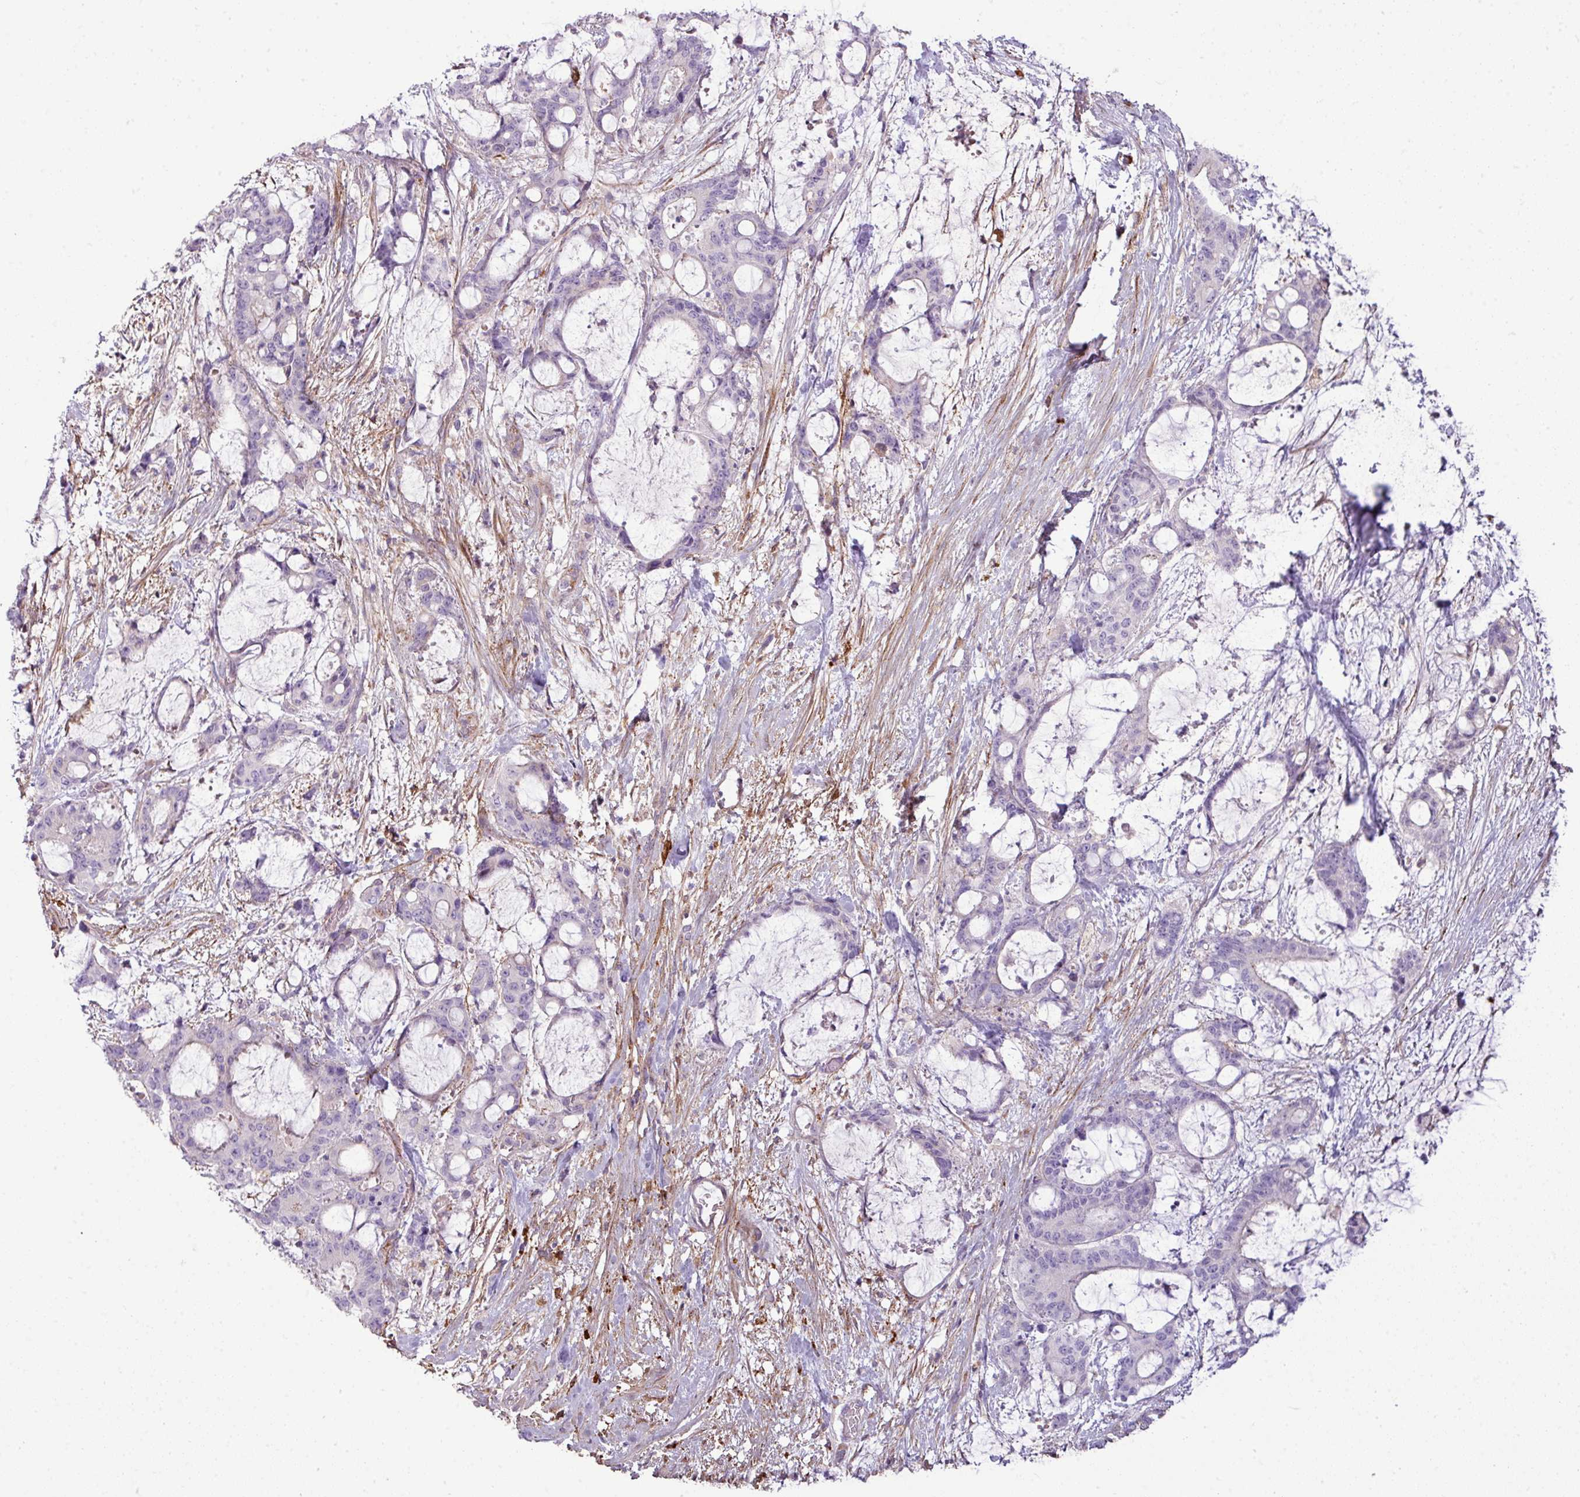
{"staining": {"intensity": "negative", "quantity": "none", "location": "none"}, "tissue": "liver cancer", "cell_type": "Tumor cells", "image_type": "cancer", "snomed": [{"axis": "morphology", "description": "Normal tissue, NOS"}, {"axis": "morphology", "description": "Cholangiocarcinoma"}, {"axis": "topography", "description": "Liver"}, {"axis": "topography", "description": "Peripheral nerve tissue"}], "caption": "Protein analysis of liver cholangiocarcinoma shows no significant staining in tumor cells.", "gene": "COL8A1", "patient": {"sex": "female", "age": 73}}